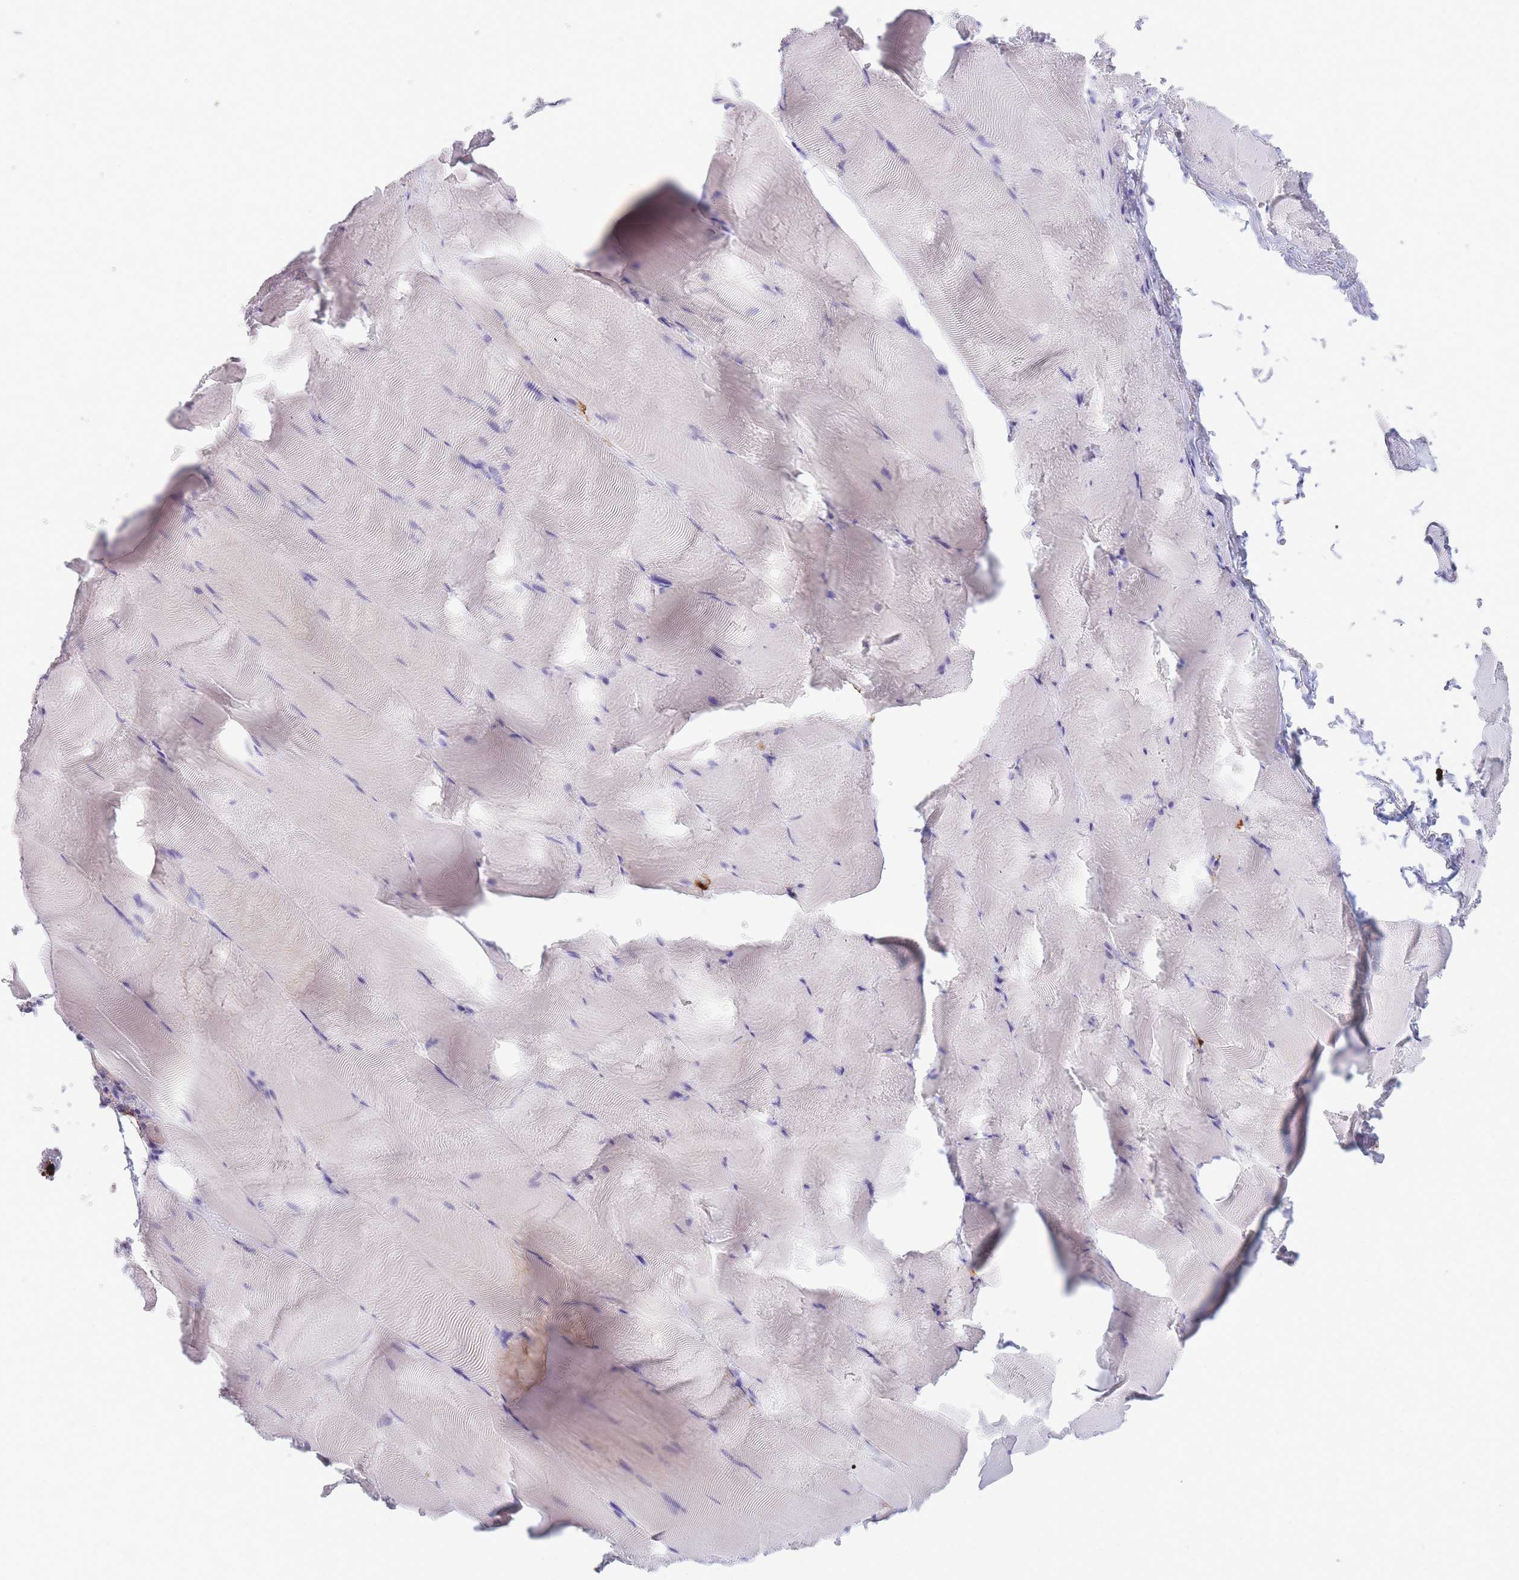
{"staining": {"intensity": "negative", "quantity": "none", "location": "none"}, "tissue": "skeletal muscle", "cell_type": "Myocytes", "image_type": "normal", "snomed": [{"axis": "morphology", "description": "Normal tissue, NOS"}, {"axis": "topography", "description": "Skeletal muscle"}], "caption": "Histopathology image shows no significant protein expression in myocytes of benign skeletal muscle.", "gene": "TPSAB1", "patient": {"sex": "female", "age": 64}}